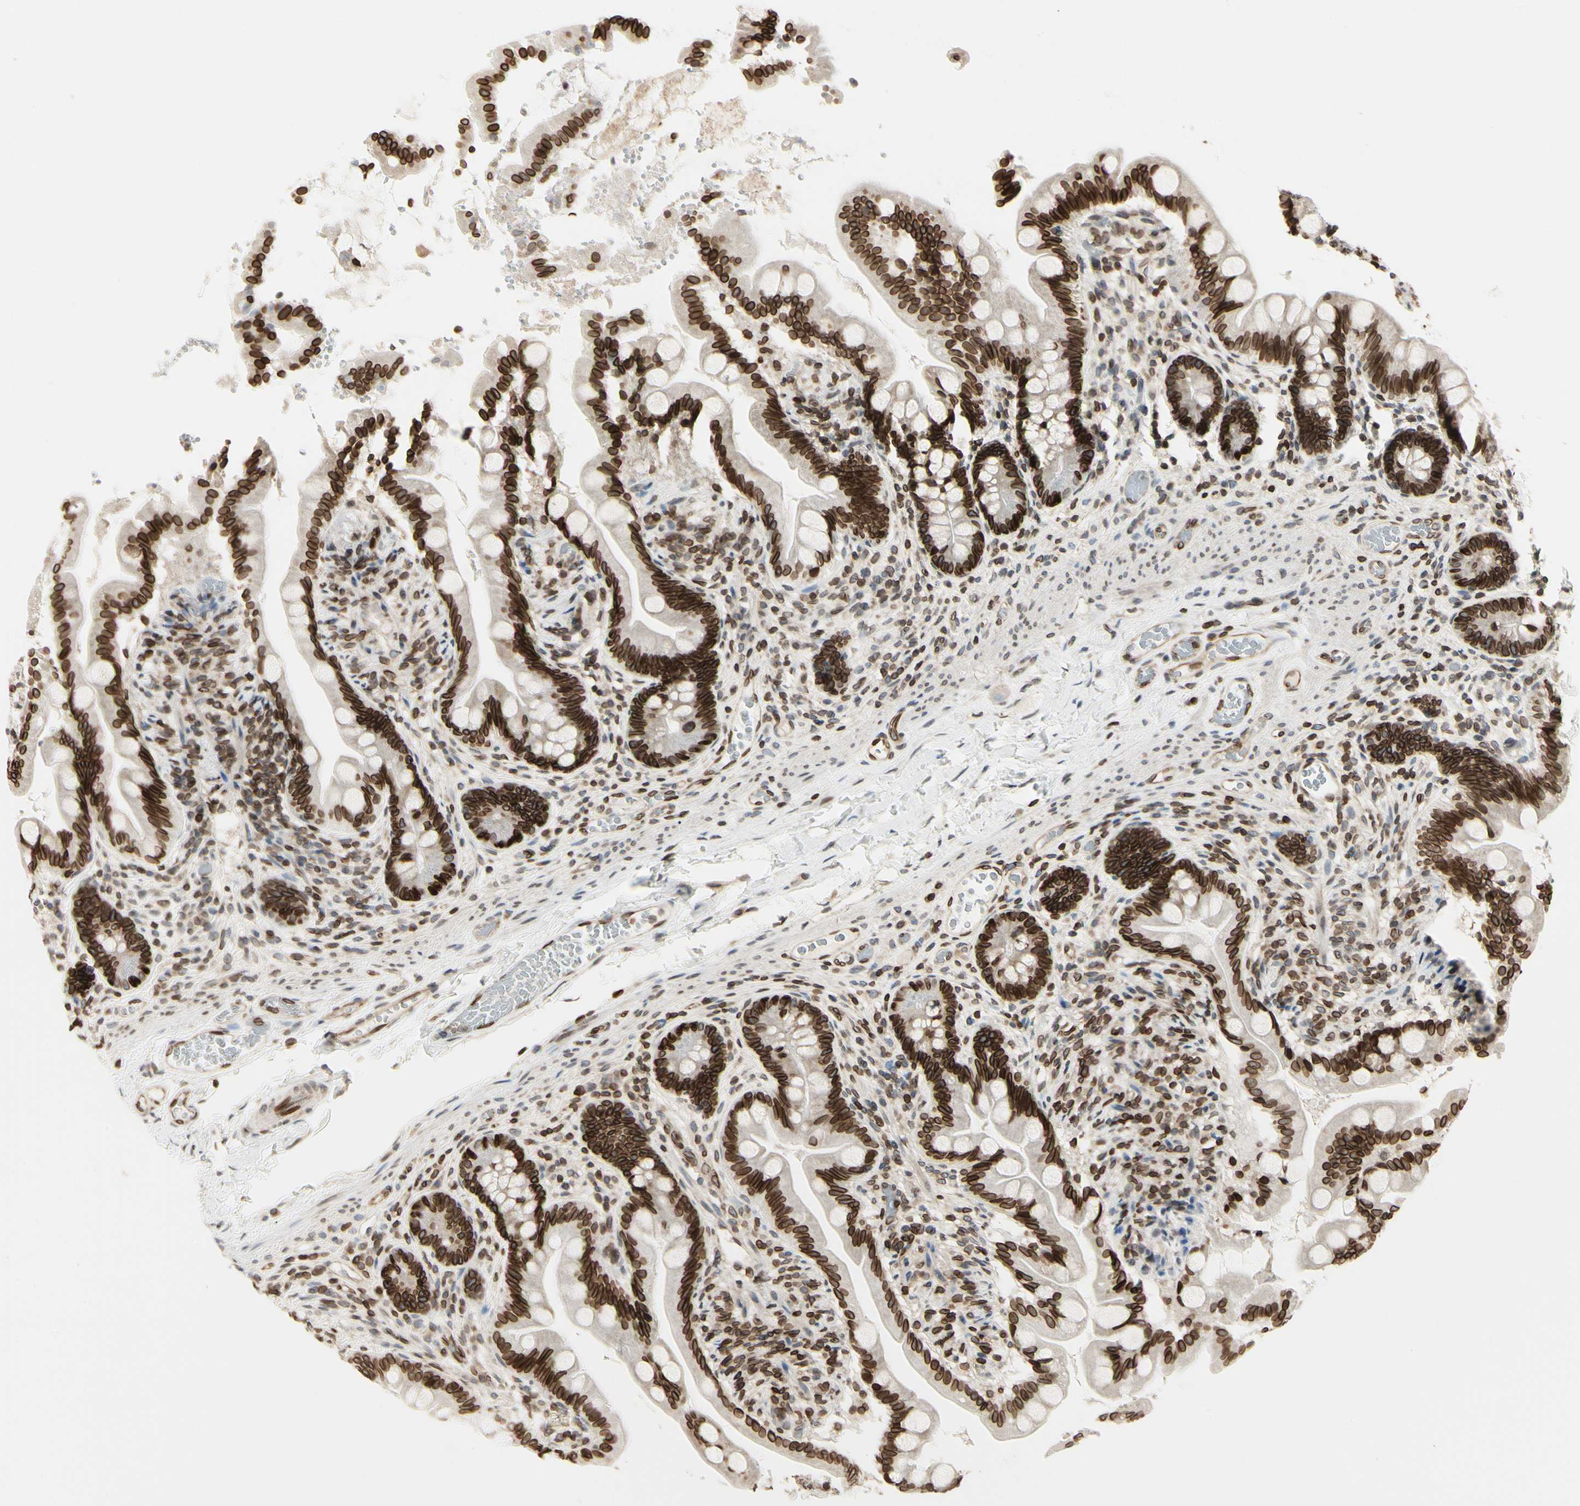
{"staining": {"intensity": "strong", "quantity": ">75%", "location": "cytoplasmic/membranous,nuclear"}, "tissue": "small intestine", "cell_type": "Glandular cells", "image_type": "normal", "snomed": [{"axis": "morphology", "description": "Normal tissue, NOS"}, {"axis": "topography", "description": "Small intestine"}], "caption": "The micrograph demonstrates a brown stain indicating the presence of a protein in the cytoplasmic/membranous,nuclear of glandular cells in small intestine. (DAB (3,3'-diaminobenzidine) = brown stain, brightfield microscopy at high magnification).", "gene": "TMPO", "patient": {"sex": "female", "age": 56}}